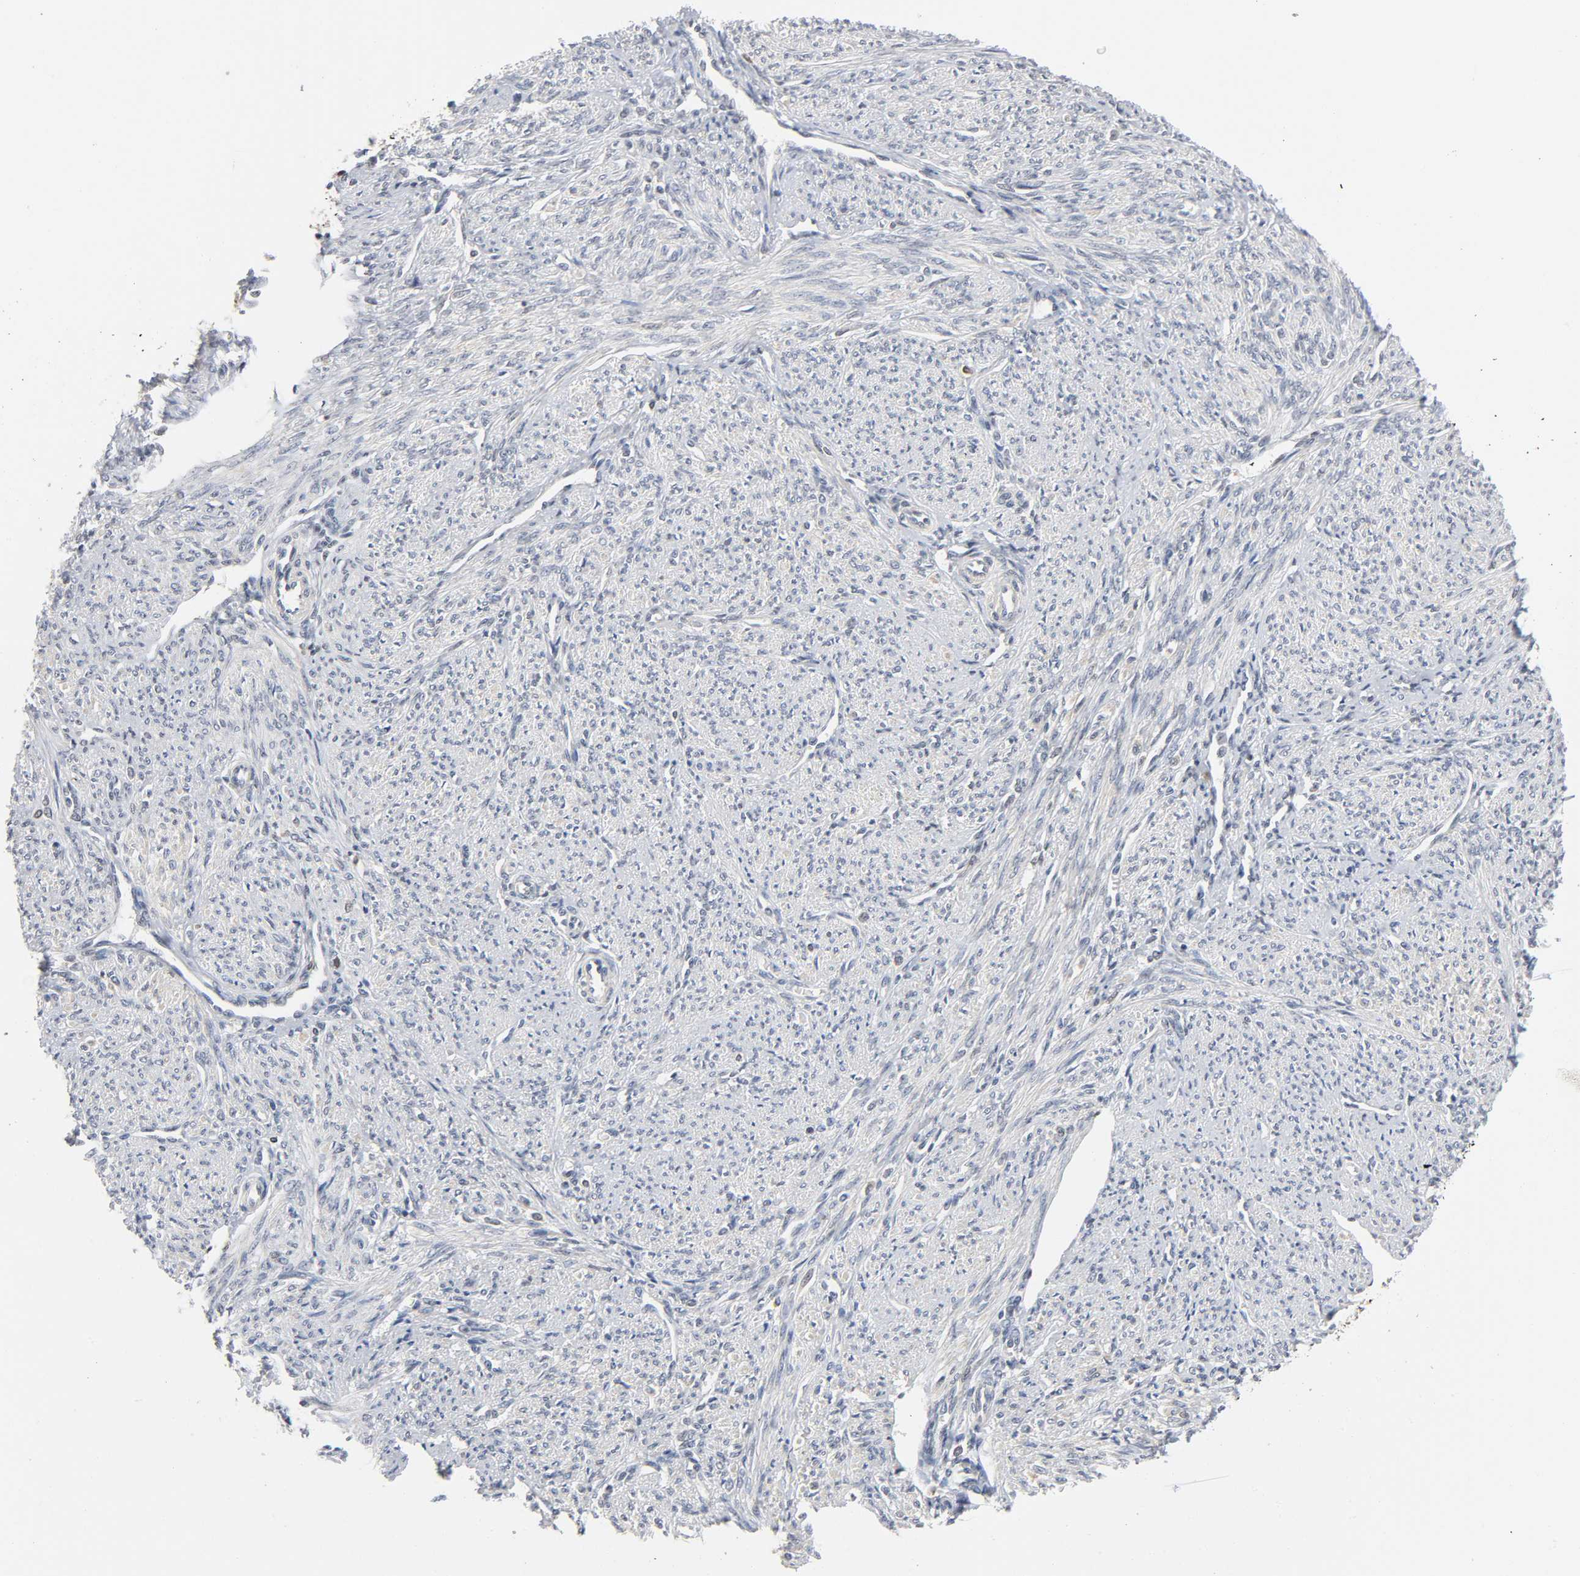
{"staining": {"intensity": "weak", "quantity": "25%-75%", "location": "cytoplasmic/membranous"}, "tissue": "smooth muscle", "cell_type": "Smooth muscle cells", "image_type": "normal", "snomed": [{"axis": "morphology", "description": "Normal tissue, NOS"}, {"axis": "topography", "description": "Smooth muscle"}], "caption": "Immunohistochemistry (IHC) (DAB) staining of normal human smooth muscle reveals weak cytoplasmic/membranous protein staining in about 25%-75% of smooth muscle cells. (DAB (3,3'-diaminobenzidine) = brown stain, brightfield microscopy at high magnification).", "gene": "KAT2B", "patient": {"sex": "female", "age": 65}}